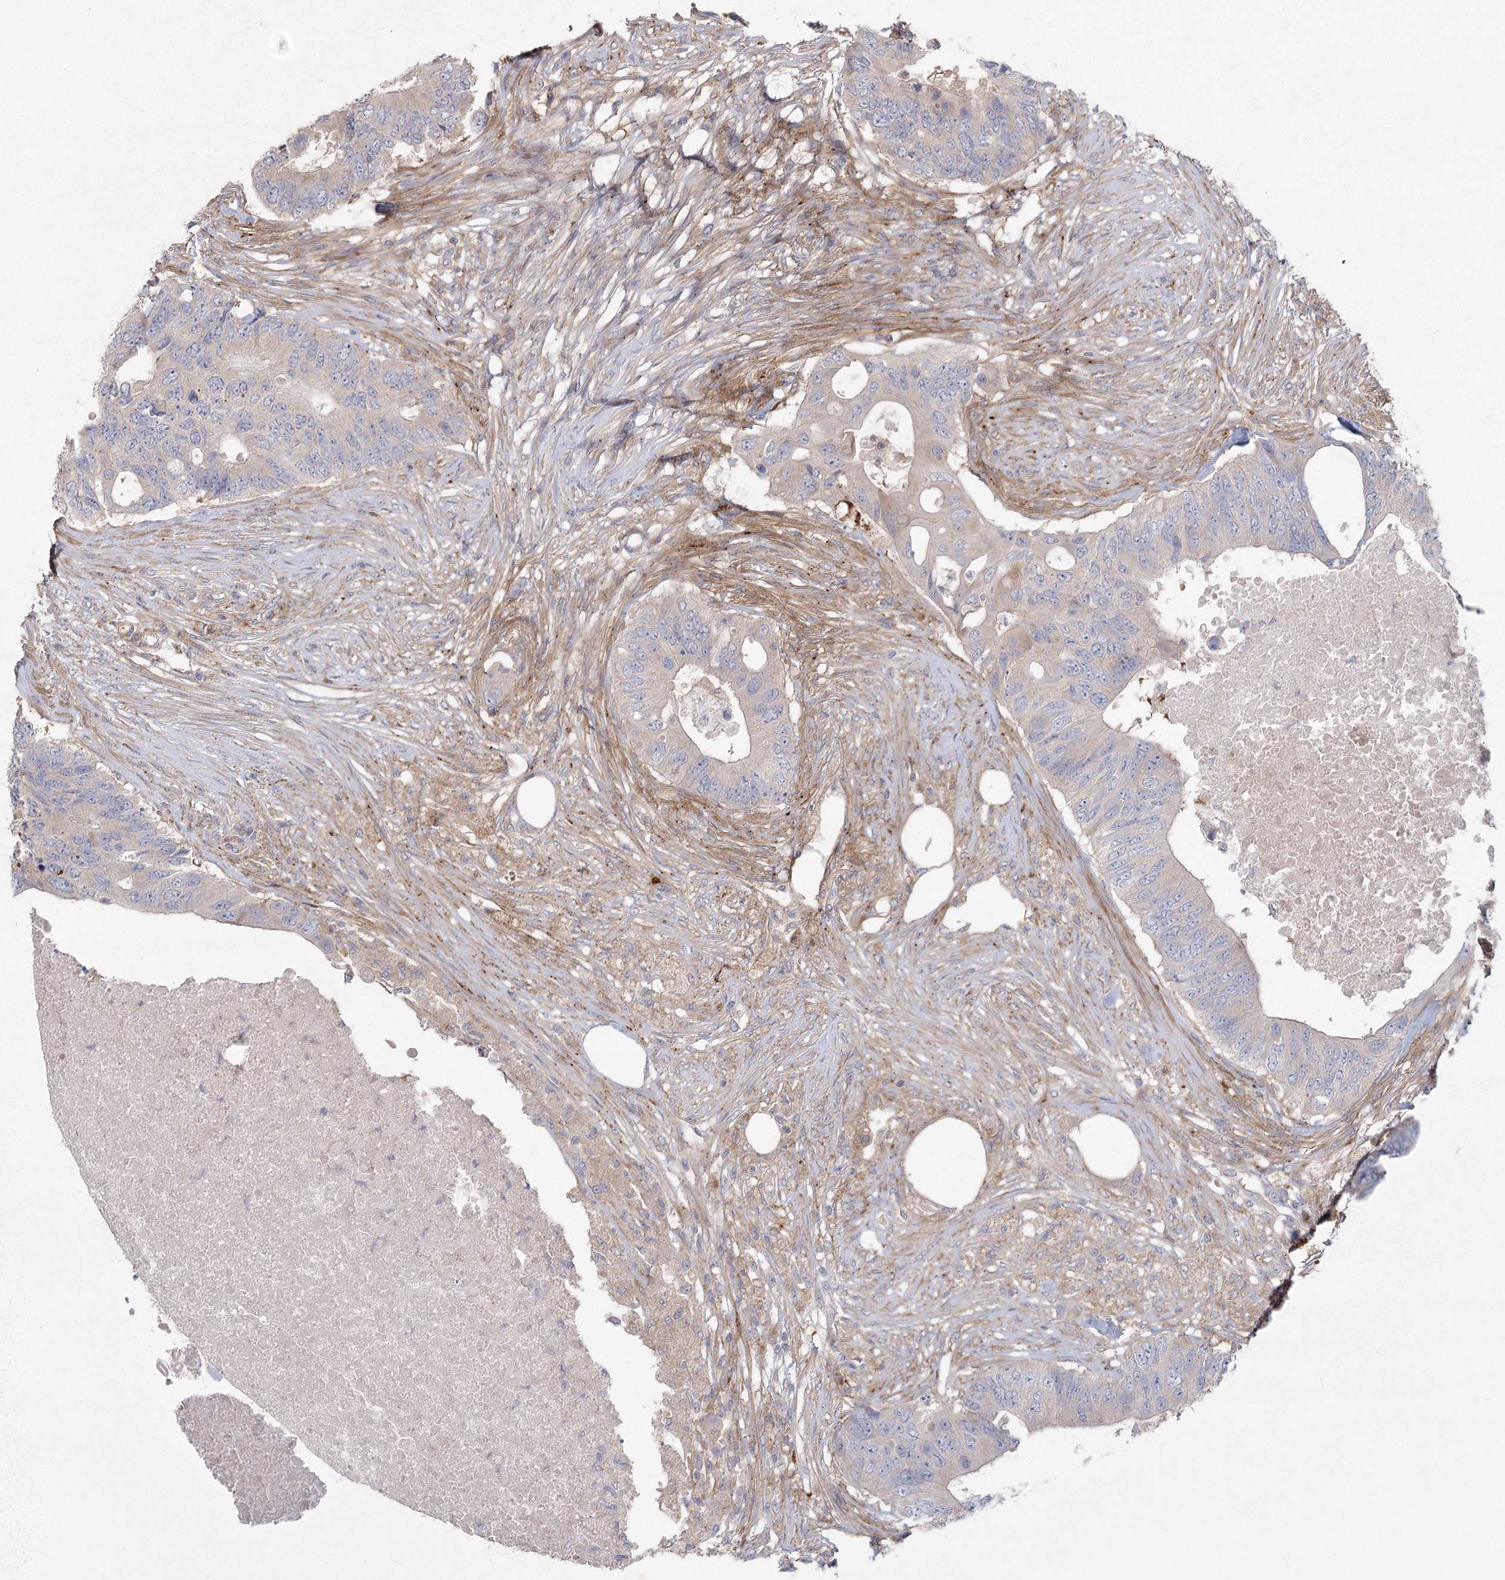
{"staining": {"intensity": "negative", "quantity": "none", "location": "none"}, "tissue": "colorectal cancer", "cell_type": "Tumor cells", "image_type": "cancer", "snomed": [{"axis": "morphology", "description": "Adenocarcinoma, NOS"}, {"axis": "topography", "description": "Colon"}], "caption": "This image is of colorectal adenocarcinoma stained with immunohistochemistry to label a protein in brown with the nuclei are counter-stained blue. There is no positivity in tumor cells.", "gene": "FAM110C", "patient": {"sex": "male", "age": 71}}